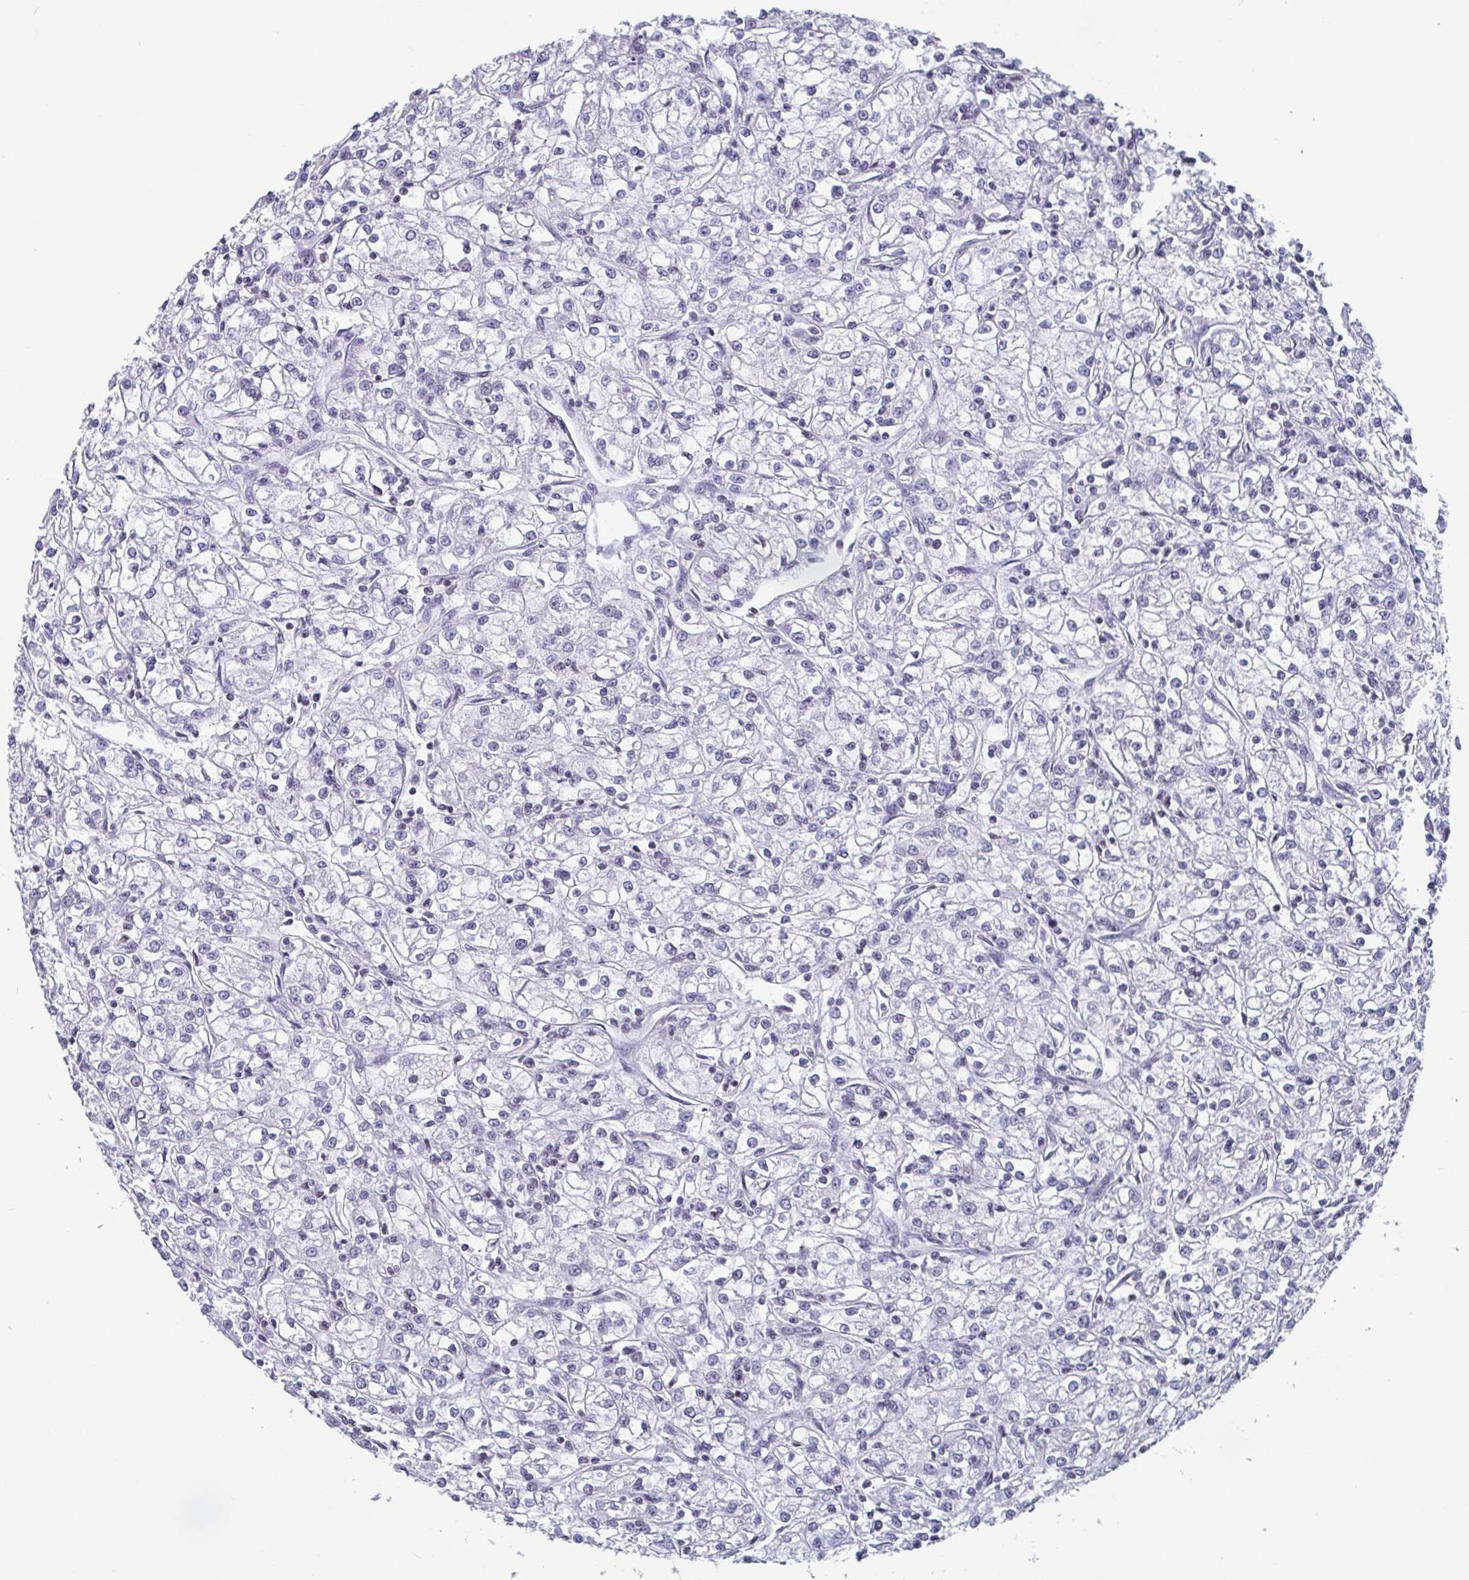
{"staining": {"intensity": "negative", "quantity": "none", "location": "none"}, "tissue": "renal cancer", "cell_type": "Tumor cells", "image_type": "cancer", "snomed": [{"axis": "morphology", "description": "Adenocarcinoma, NOS"}, {"axis": "topography", "description": "Kidney"}], "caption": "Adenocarcinoma (renal) was stained to show a protein in brown. There is no significant expression in tumor cells.", "gene": "CTCF", "patient": {"sex": "female", "age": 59}}